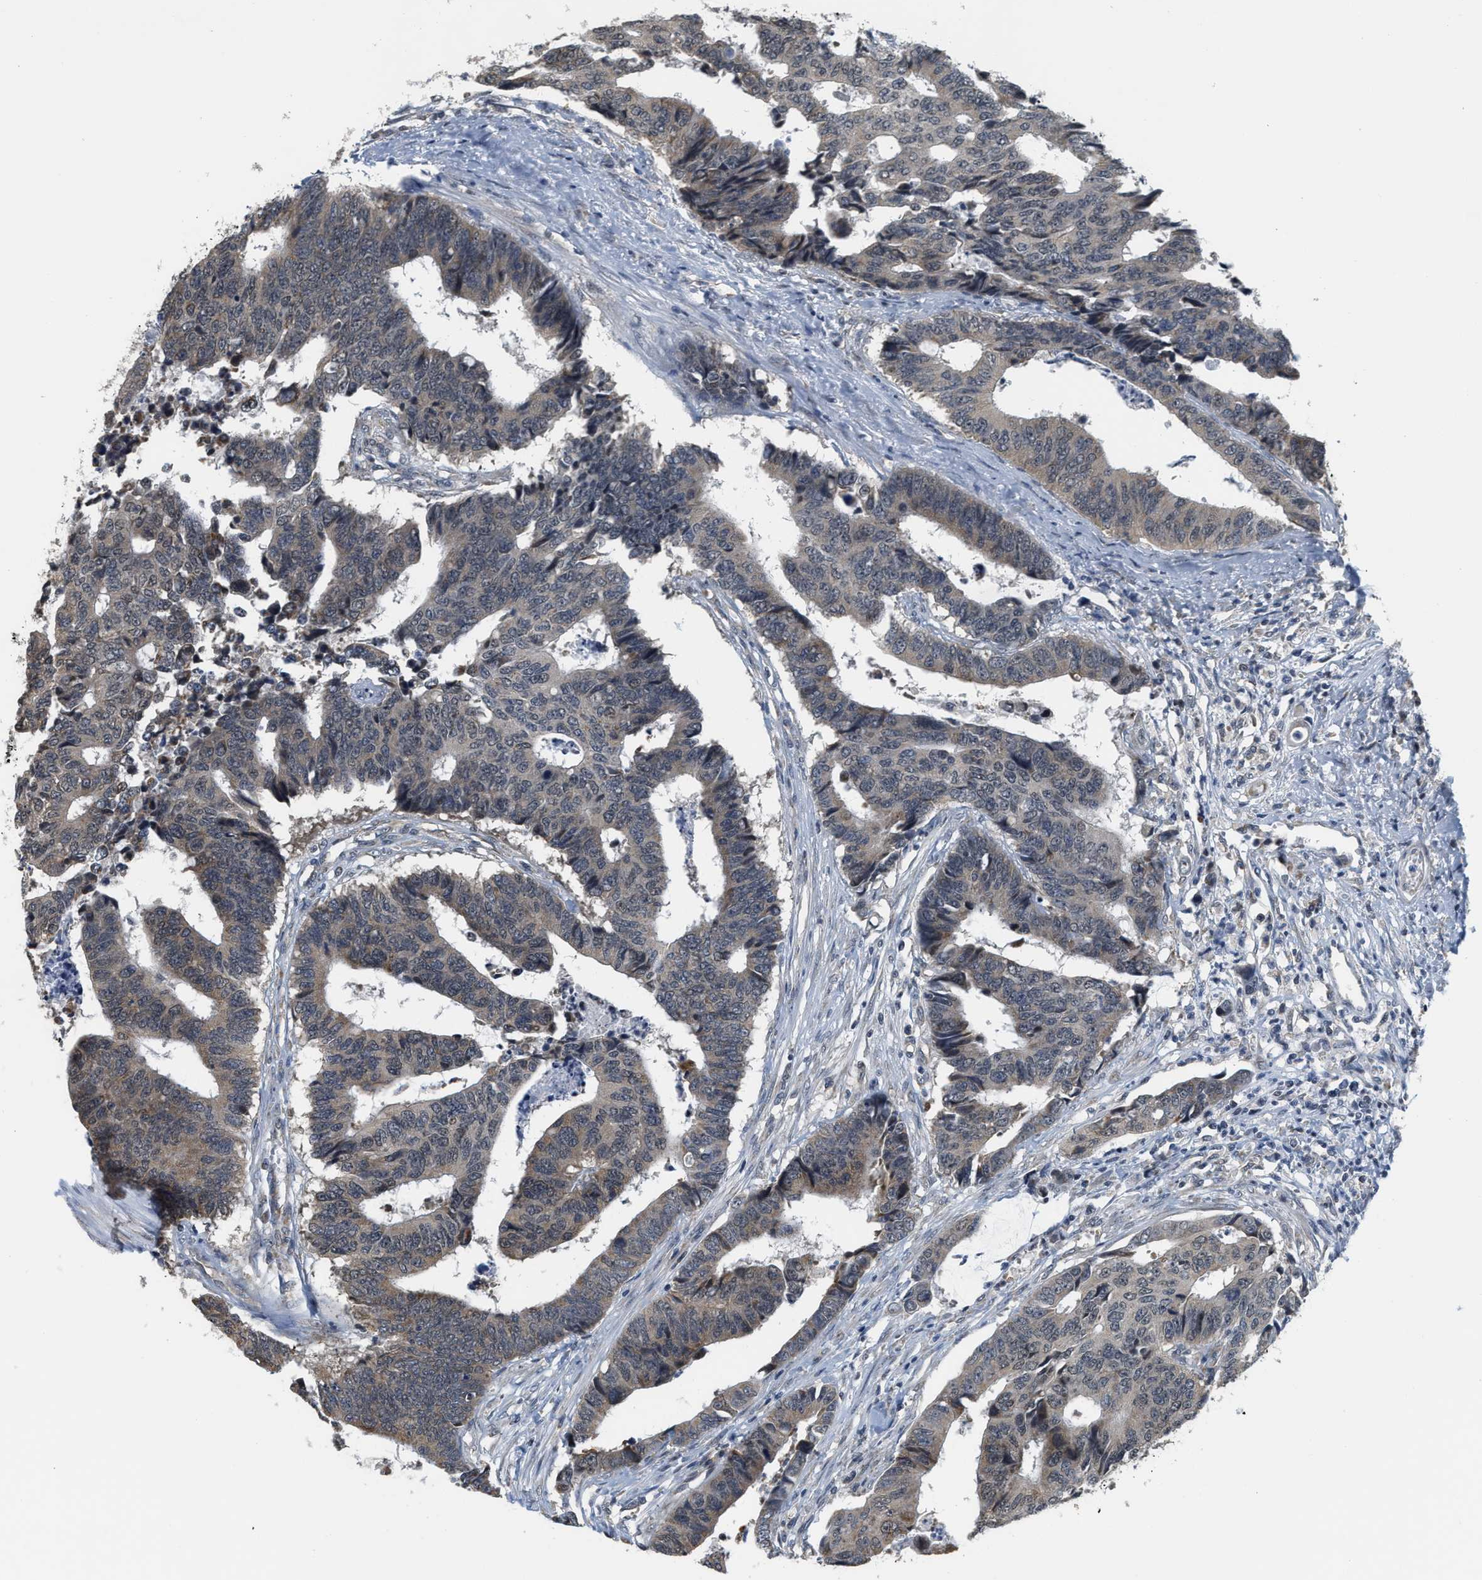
{"staining": {"intensity": "weak", "quantity": ">75%", "location": "cytoplasmic/membranous"}, "tissue": "colorectal cancer", "cell_type": "Tumor cells", "image_type": "cancer", "snomed": [{"axis": "morphology", "description": "Adenocarcinoma, NOS"}, {"axis": "topography", "description": "Rectum"}], "caption": "High-power microscopy captured an immunohistochemistry (IHC) photomicrograph of adenocarcinoma (colorectal), revealing weak cytoplasmic/membranous positivity in approximately >75% of tumor cells. The protein is shown in brown color, while the nuclei are stained blue.", "gene": "GIGYF1", "patient": {"sex": "male", "age": 84}}